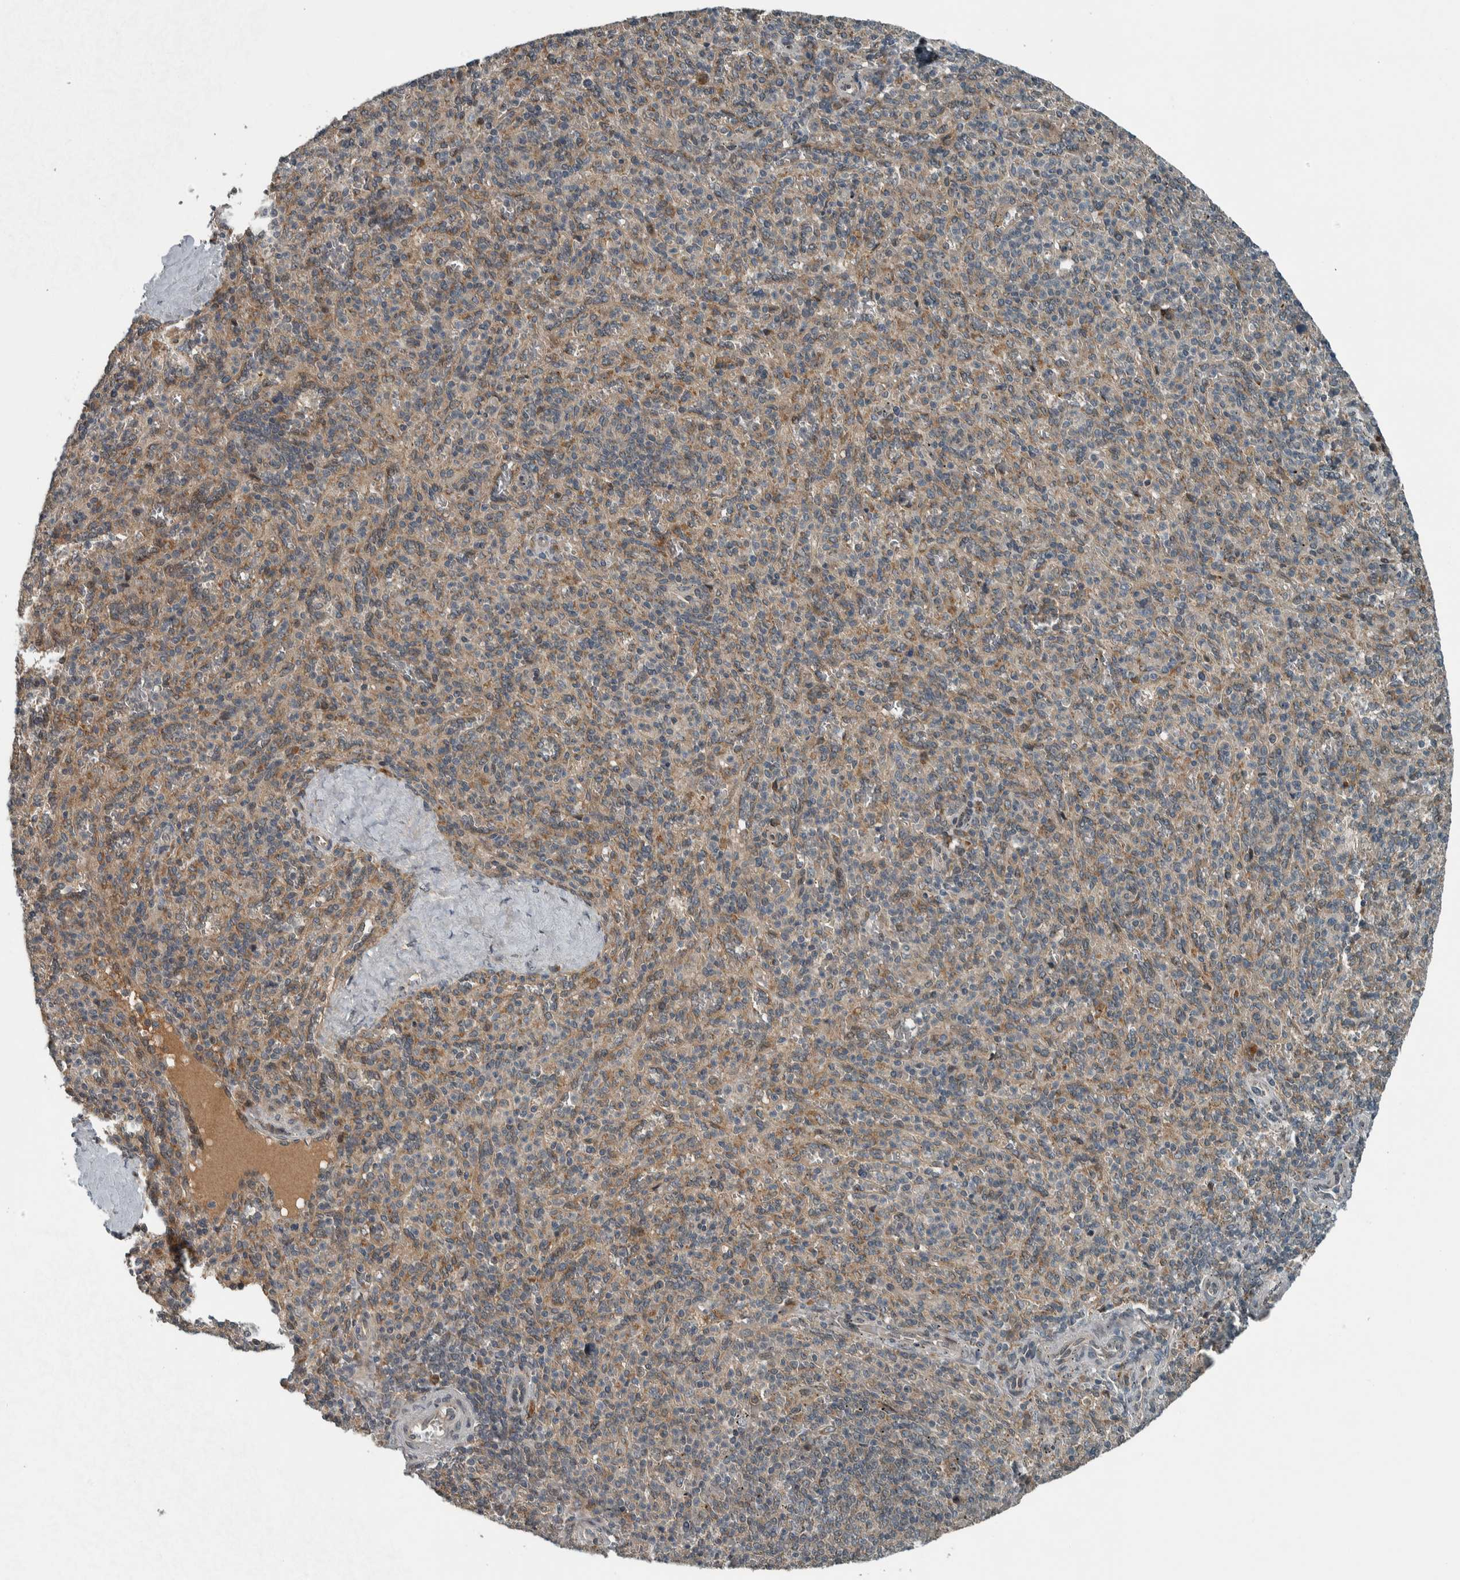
{"staining": {"intensity": "weak", "quantity": "25%-75%", "location": "cytoplasmic/membranous"}, "tissue": "spleen", "cell_type": "Cells in red pulp", "image_type": "normal", "snomed": [{"axis": "morphology", "description": "Normal tissue, NOS"}, {"axis": "topography", "description": "Spleen"}], "caption": "The immunohistochemical stain labels weak cytoplasmic/membranous expression in cells in red pulp of benign spleen.", "gene": "XPO5", "patient": {"sex": "male", "age": 36}}